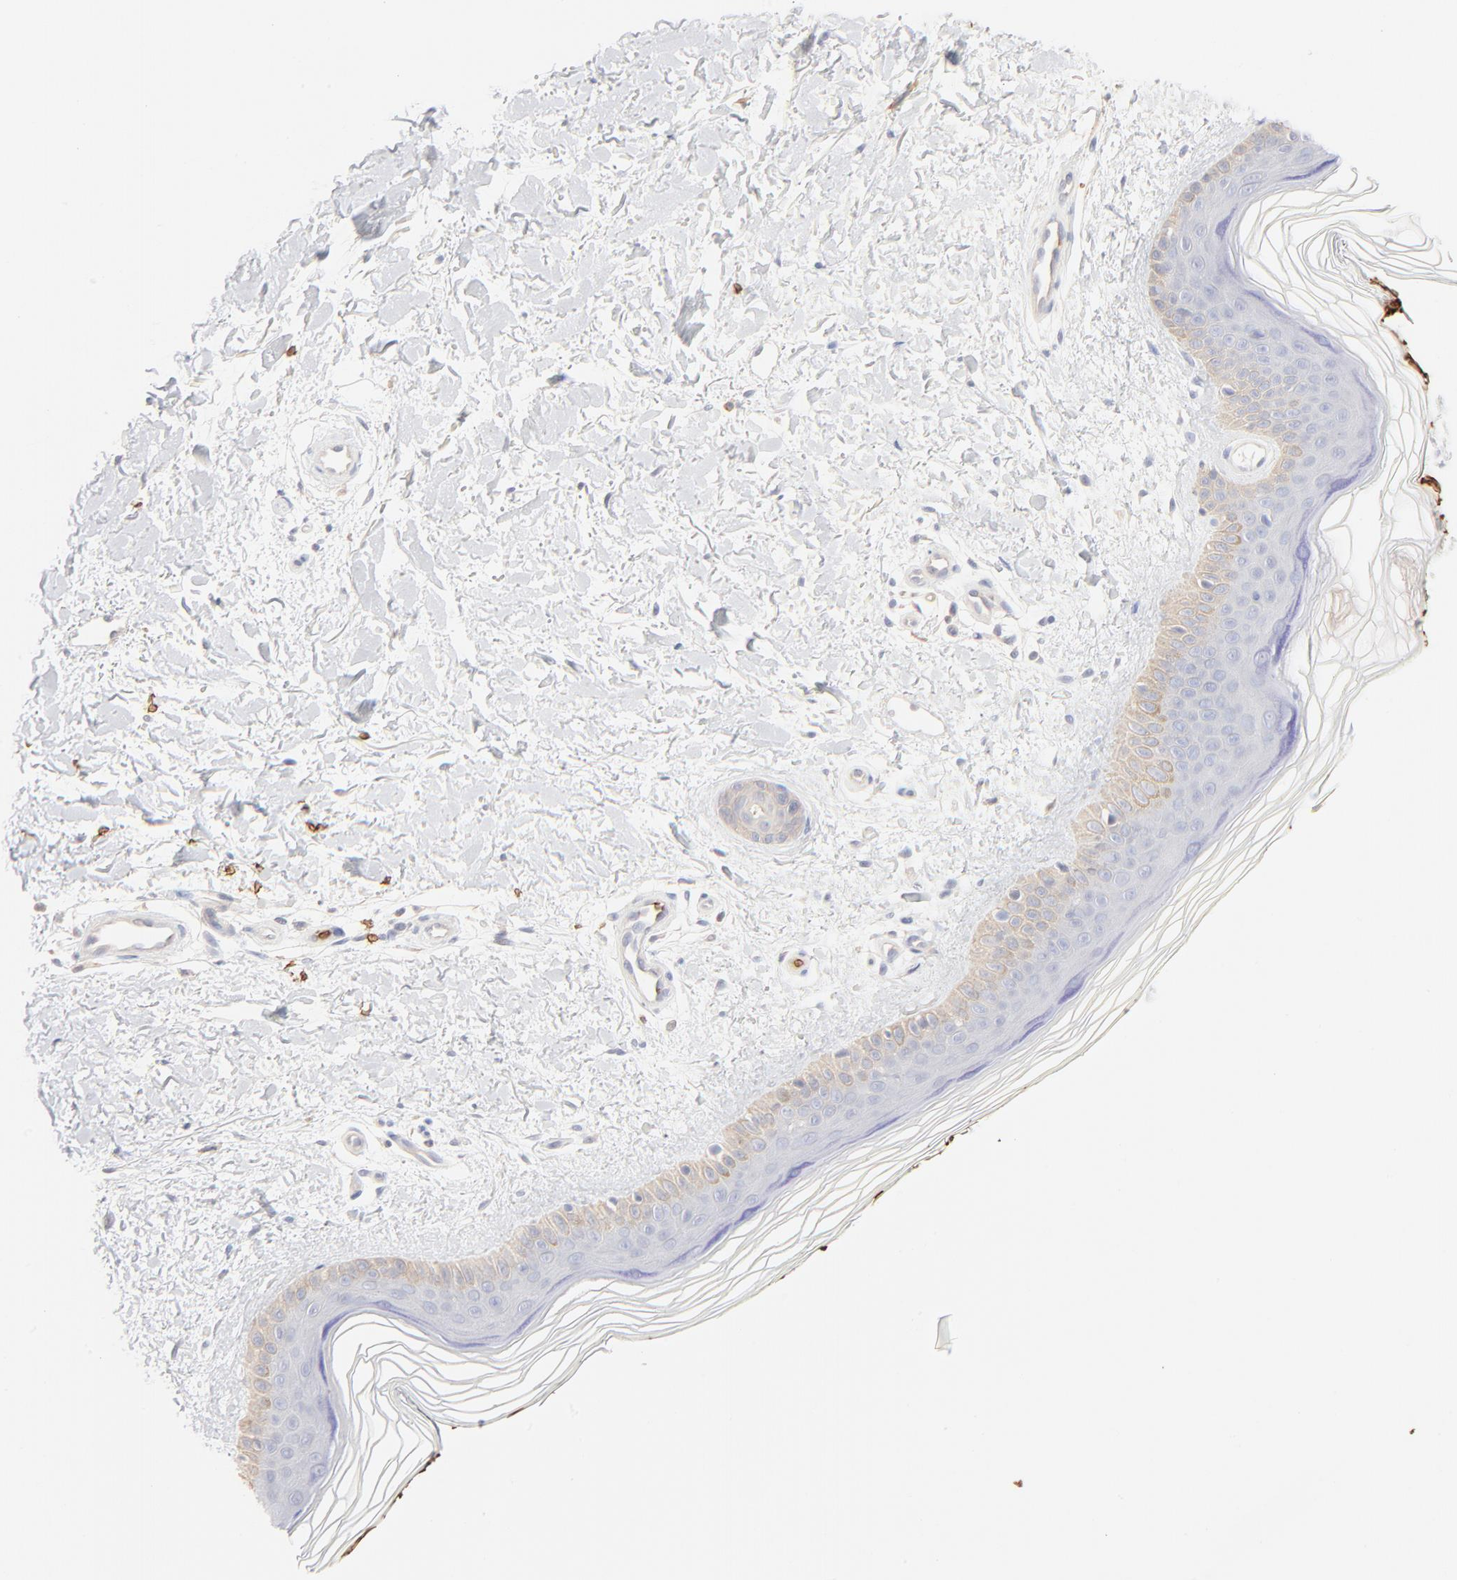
{"staining": {"intensity": "negative", "quantity": "none", "location": "none"}, "tissue": "skin", "cell_type": "Fibroblasts", "image_type": "normal", "snomed": [{"axis": "morphology", "description": "Normal tissue, NOS"}, {"axis": "topography", "description": "Skin"}], "caption": "This is a micrograph of immunohistochemistry staining of benign skin, which shows no staining in fibroblasts. (Immunohistochemistry (ihc), brightfield microscopy, high magnification).", "gene": "SPTB", "patient": {"sex": "female", "age": 19}}